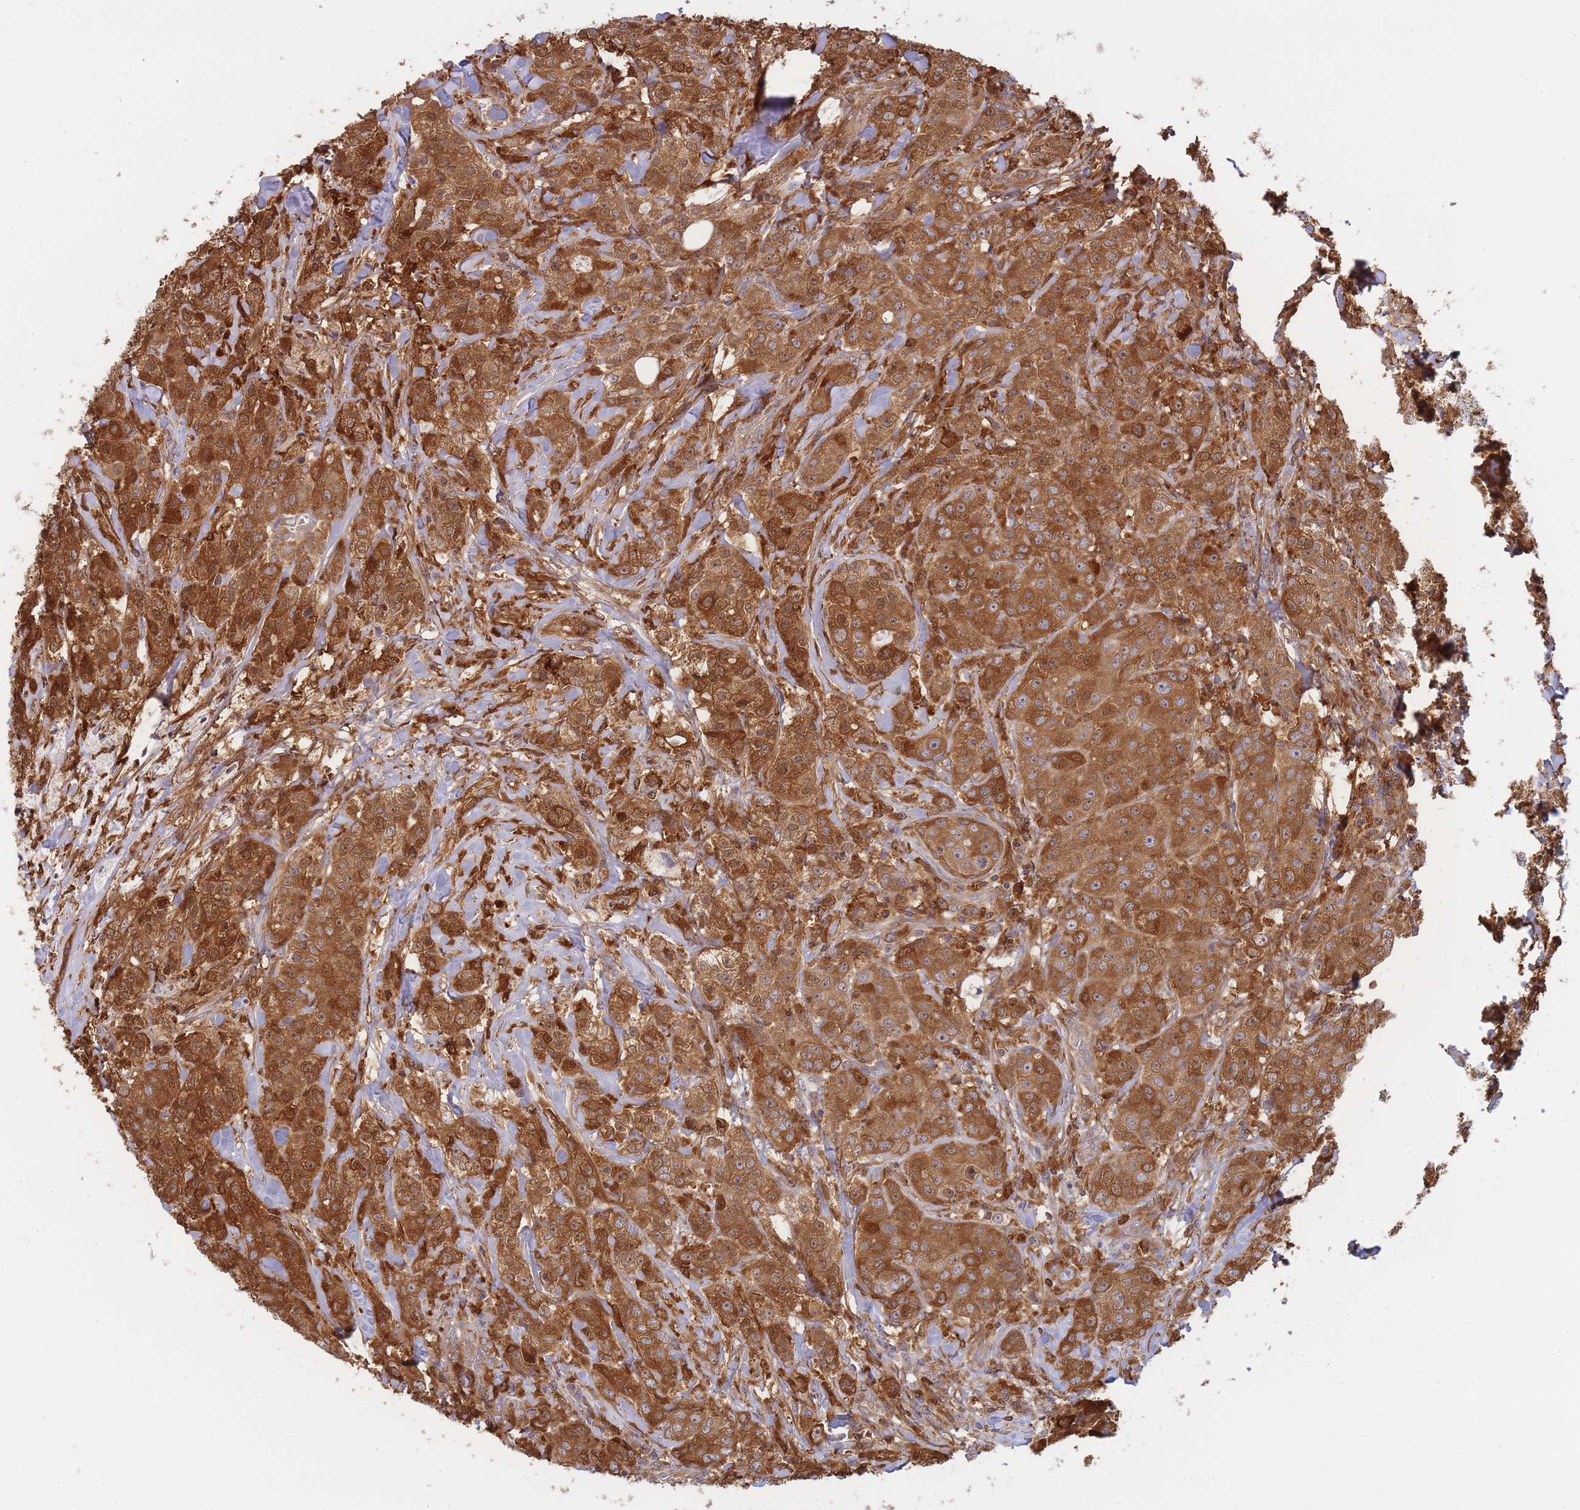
{"staining": {"intensity": "strong", "quantity": ">75%", "location": "cytoplasmic/membranous"}, "tissue": "breast cancer", "cell_type": "Tumor cells", "image_type": "cancer", "snomed": [{"axis": "morphology", "description": "Duct carcinoma"}, {"axis": "topography", "description": "Breast"}], "caption": "Strong cytoplasmic/membranous staining for a protein is present in about >75% of tumor cells of breast cancer (infiltrating ductal carcinoma) using immunohistochemistry.", "gene": "SLC4A9", "patient": {"sex": "female", "age": 43}}